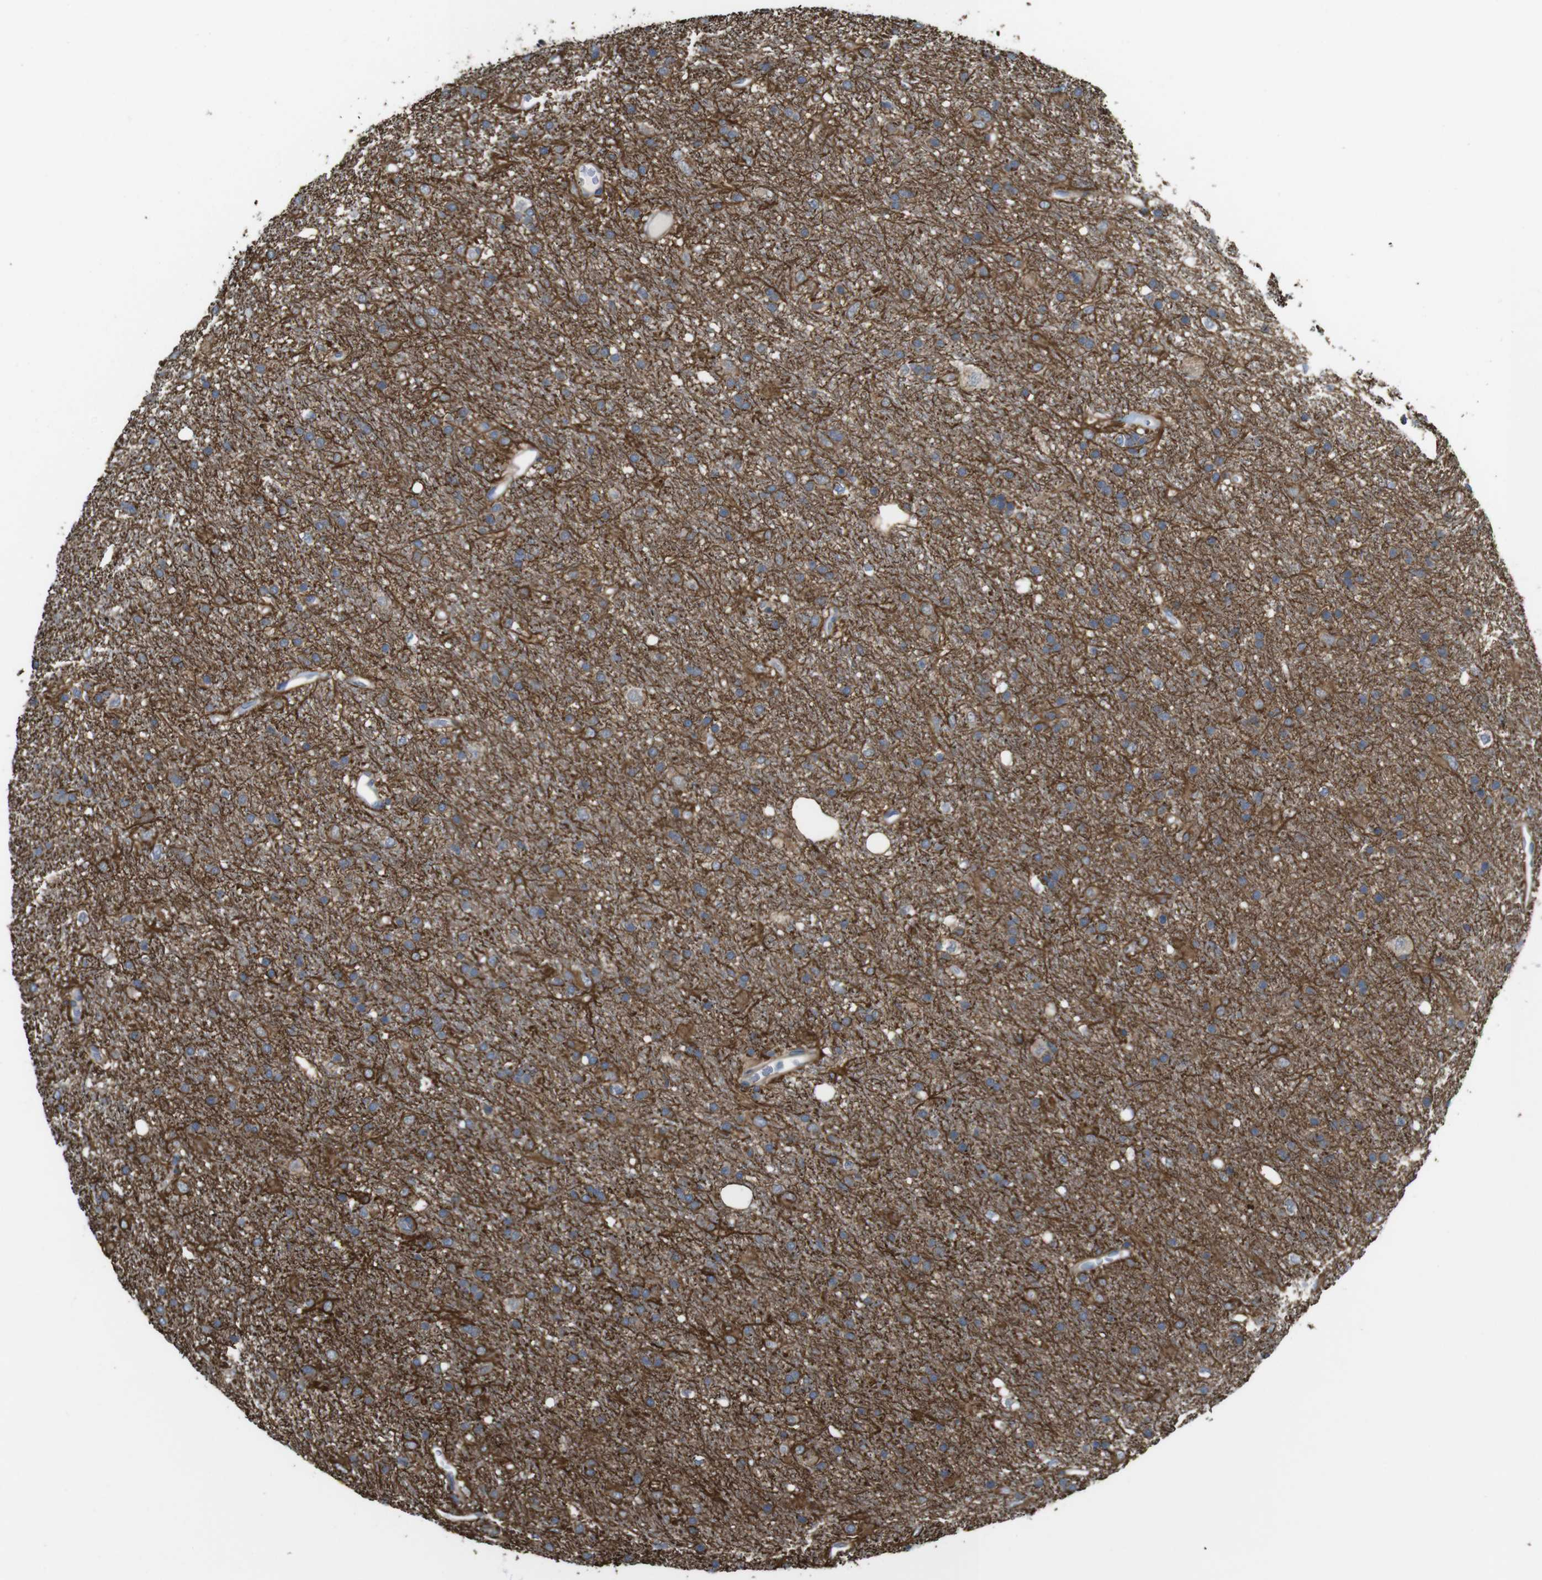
{"staining": {"intensity": "strong", "quantity": ">75%", "location": "cytoplasmic/membranous"}, "tissue": "glioma", "cell_type": "Tumor cells", "image_type": "cancer", "snomed": [{"axis": "morphology", "description": "Glioma, malignant, Low grade"}, {"axis": "topography", "description": "Brain"}], "caption": "This micrograph displays immunohistochemistry (IHC) staining of malignant glioma (low-grade), with high strong cytoplasmic/membranous expression in about >75% of tumor cells.", "gene": "CDC34", "patient": {"sex": "male", "age": 77}}